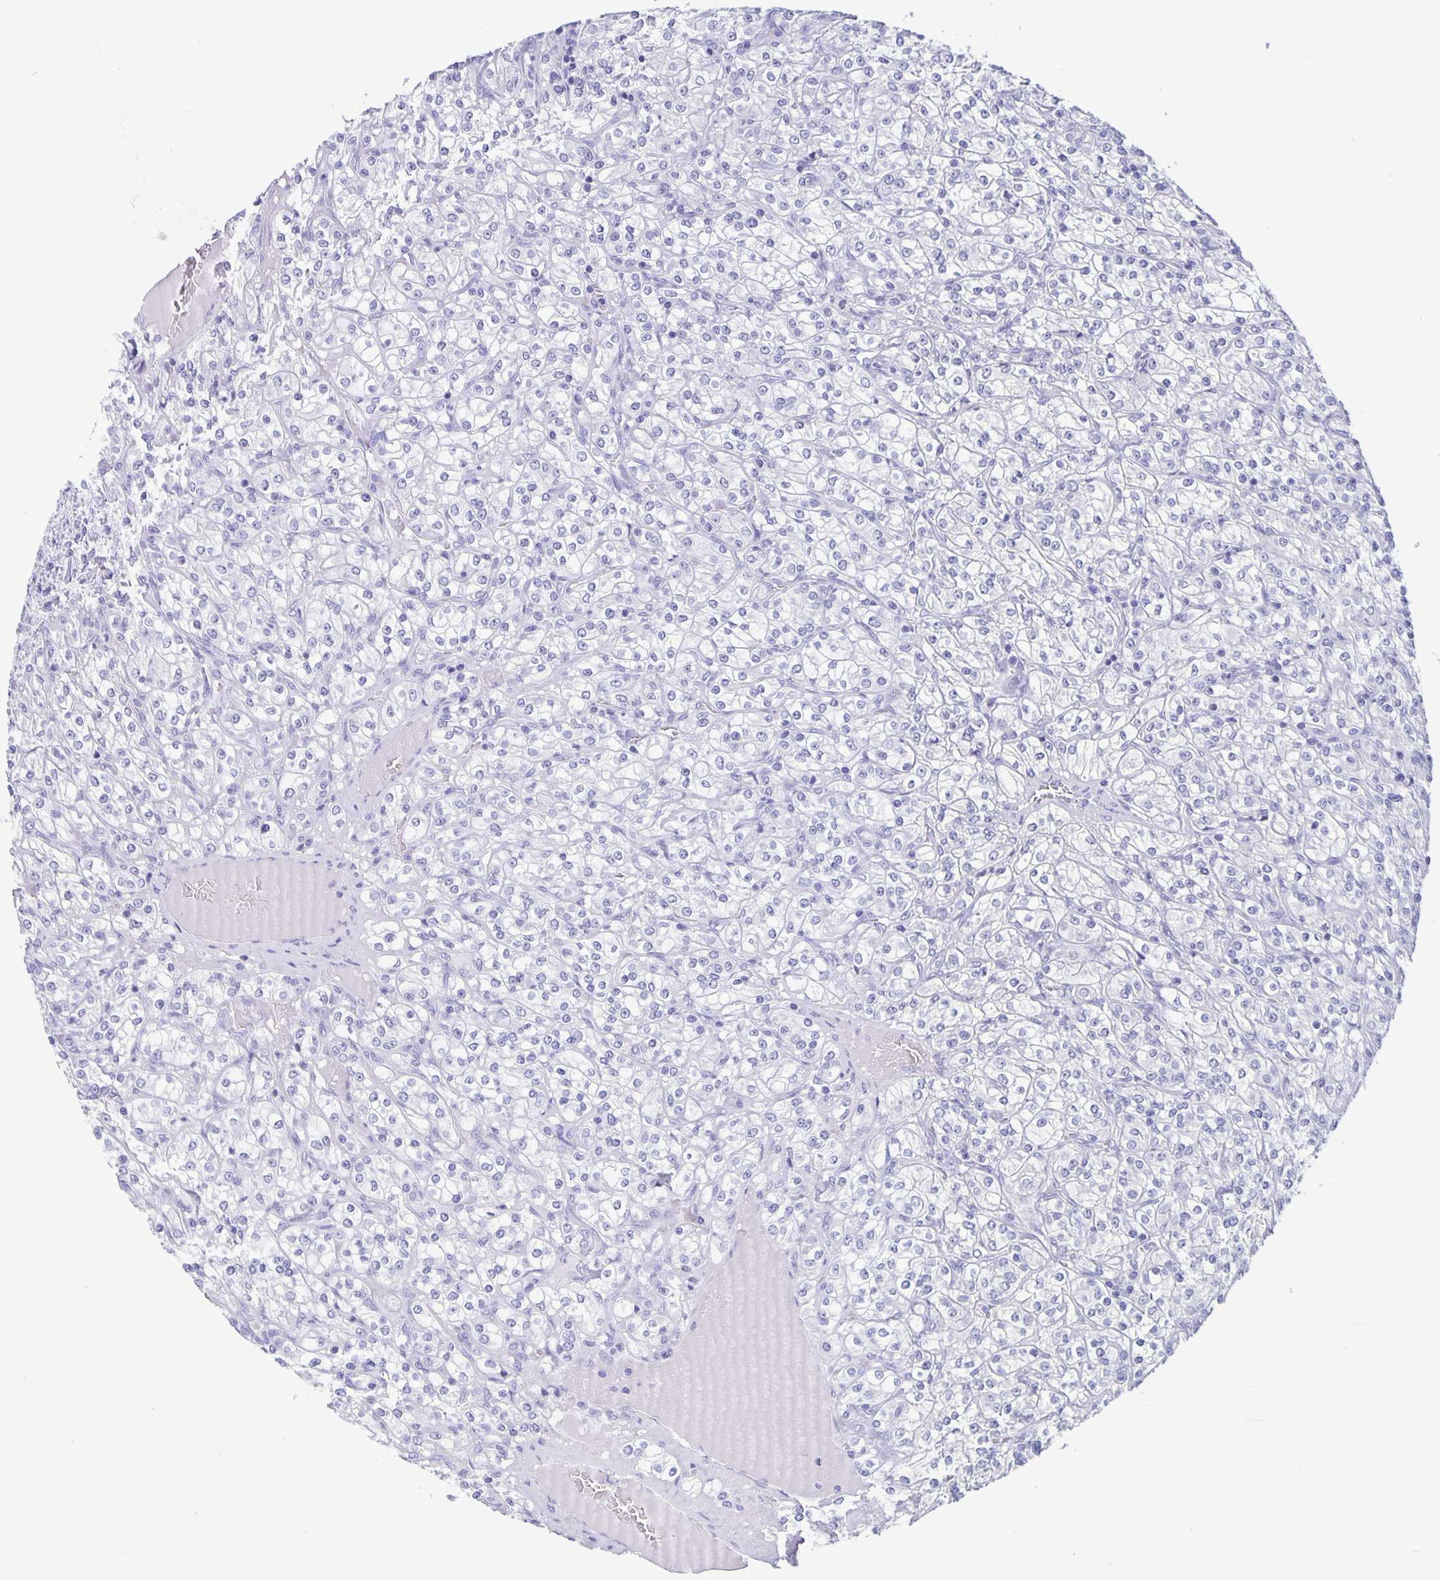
{"staining": {"intensity": "negative", "quantity": "none", "location": "none"}, "tissue": "renal cancer", "cell_type": "Tumor cells", "image_type": "cancer", "snomed": [{"axis": "morphology", "description": "Adenocarcinoma, NOS"}, {"axis": "topography", "description": "Kidney"}], "caption": "Micrograph shows no protein expression in tumor cells of renal adenocarcinoma tissue. (Stains: DAB immunohistochemistry (IHC) with hematoxylin counter stain, Microscopy: brightfield microscopy at high magnification).", "gene": "BPIFA3", "patient": {"sex": "male", "age": 77}}